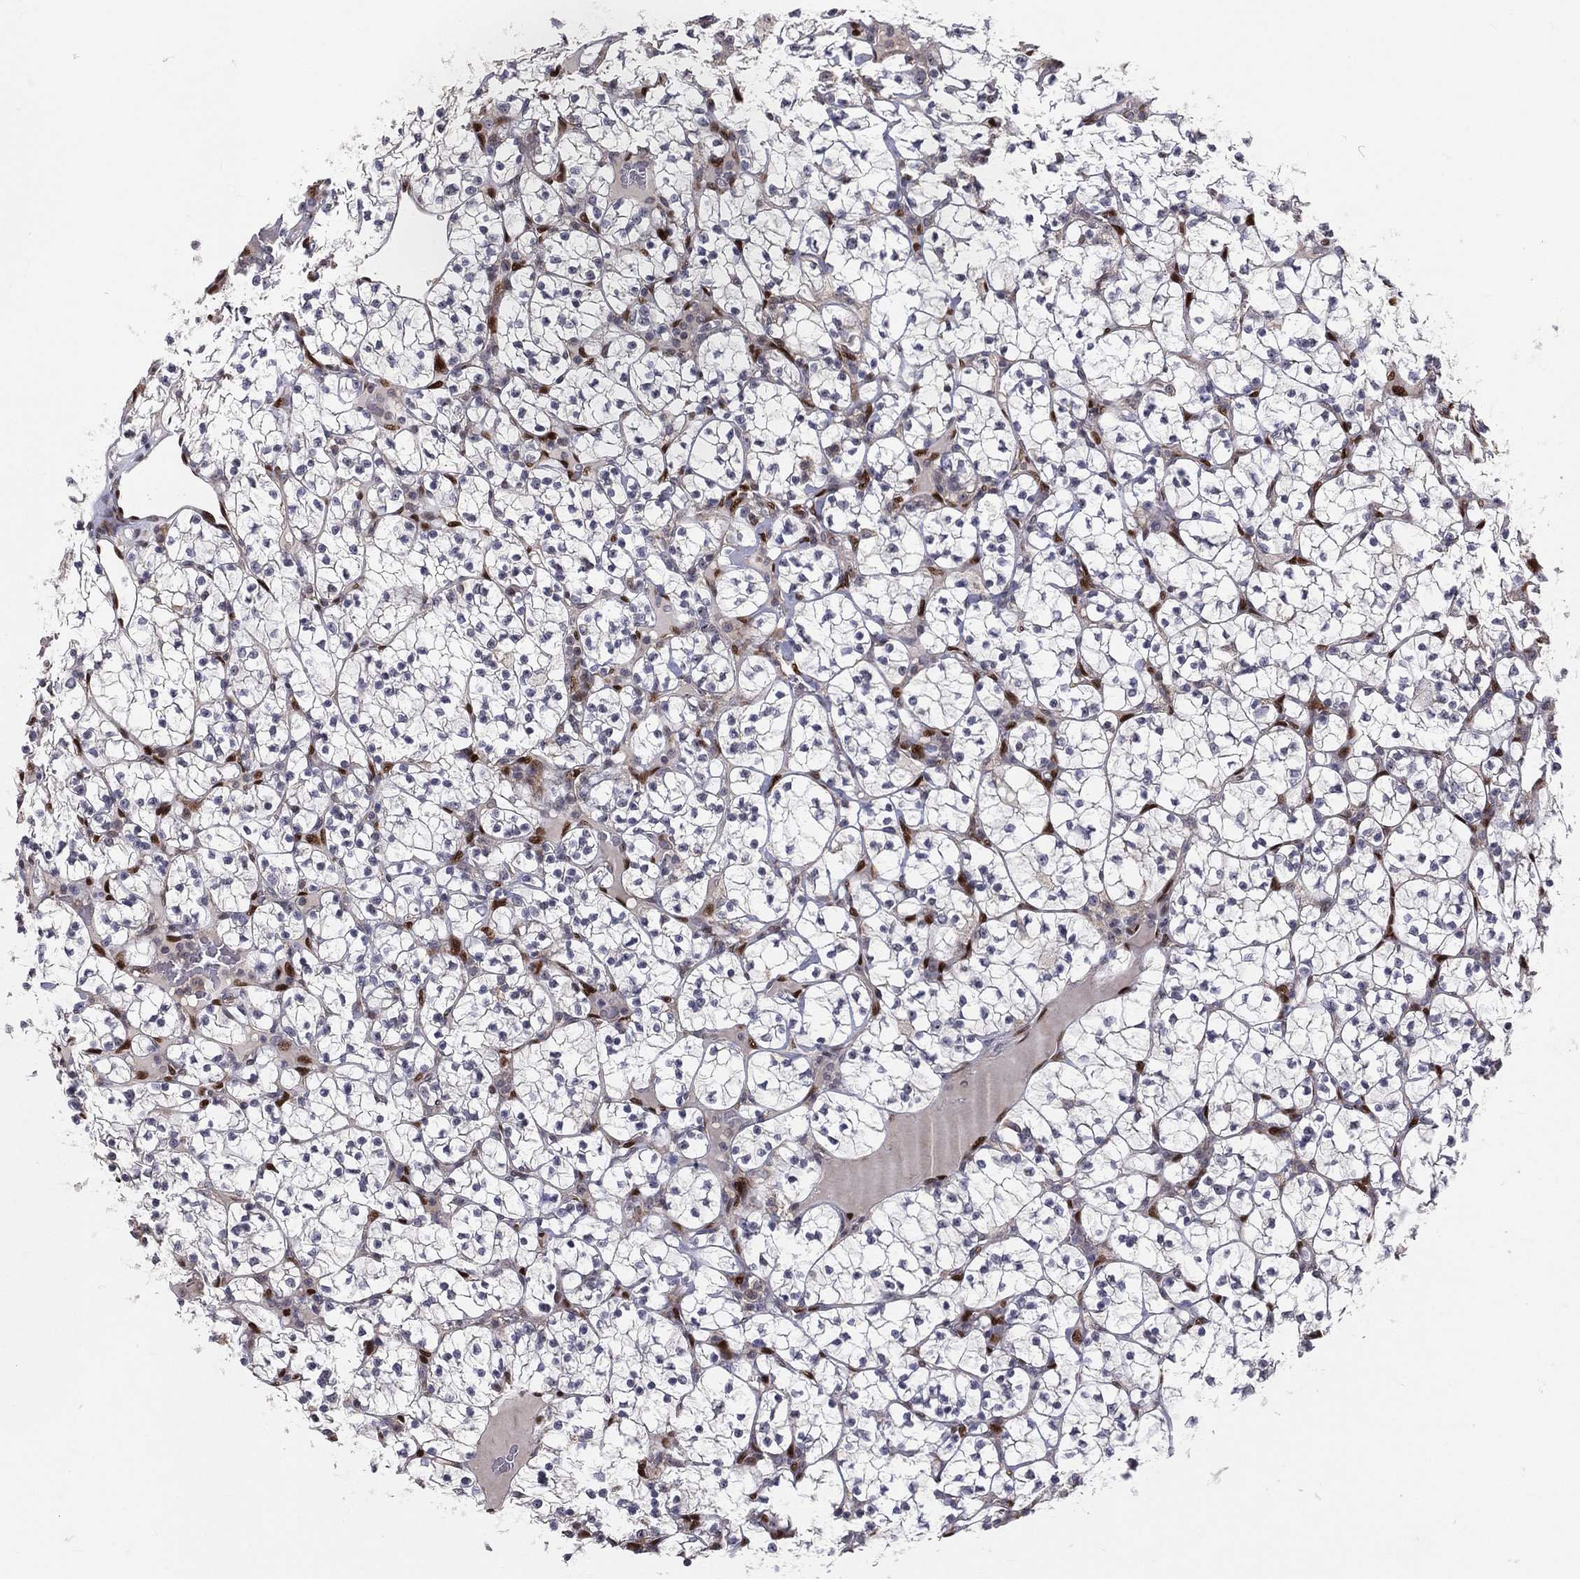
{"staining": {"intensity": "negative", "quantity": "none", "location": "none"}, "tissue": "renal cancer", "cell_type": "Tumor cells", "image_type": "cancer", "snomed": [{"axis": "morphology", "description": "Adenocarcinoma, NOS"}, {"axis": "topography", "description": "Kidney"}], "caption": "High magnification brightfield microscopy of renal cancer (adenocarcinoma) stained with DAB (3,3'-diaminobenzidine) (brown) and counterstained with hematoxylin (blue): tumor cells show no significant positivity. (Brightfield microscopy of DAB (3,3'-diaminobenzidine) immunohistochemistry (IHC) at high magnification).", "gene": "ZEB1", "patient": {"sex": "female", "age": 89}}